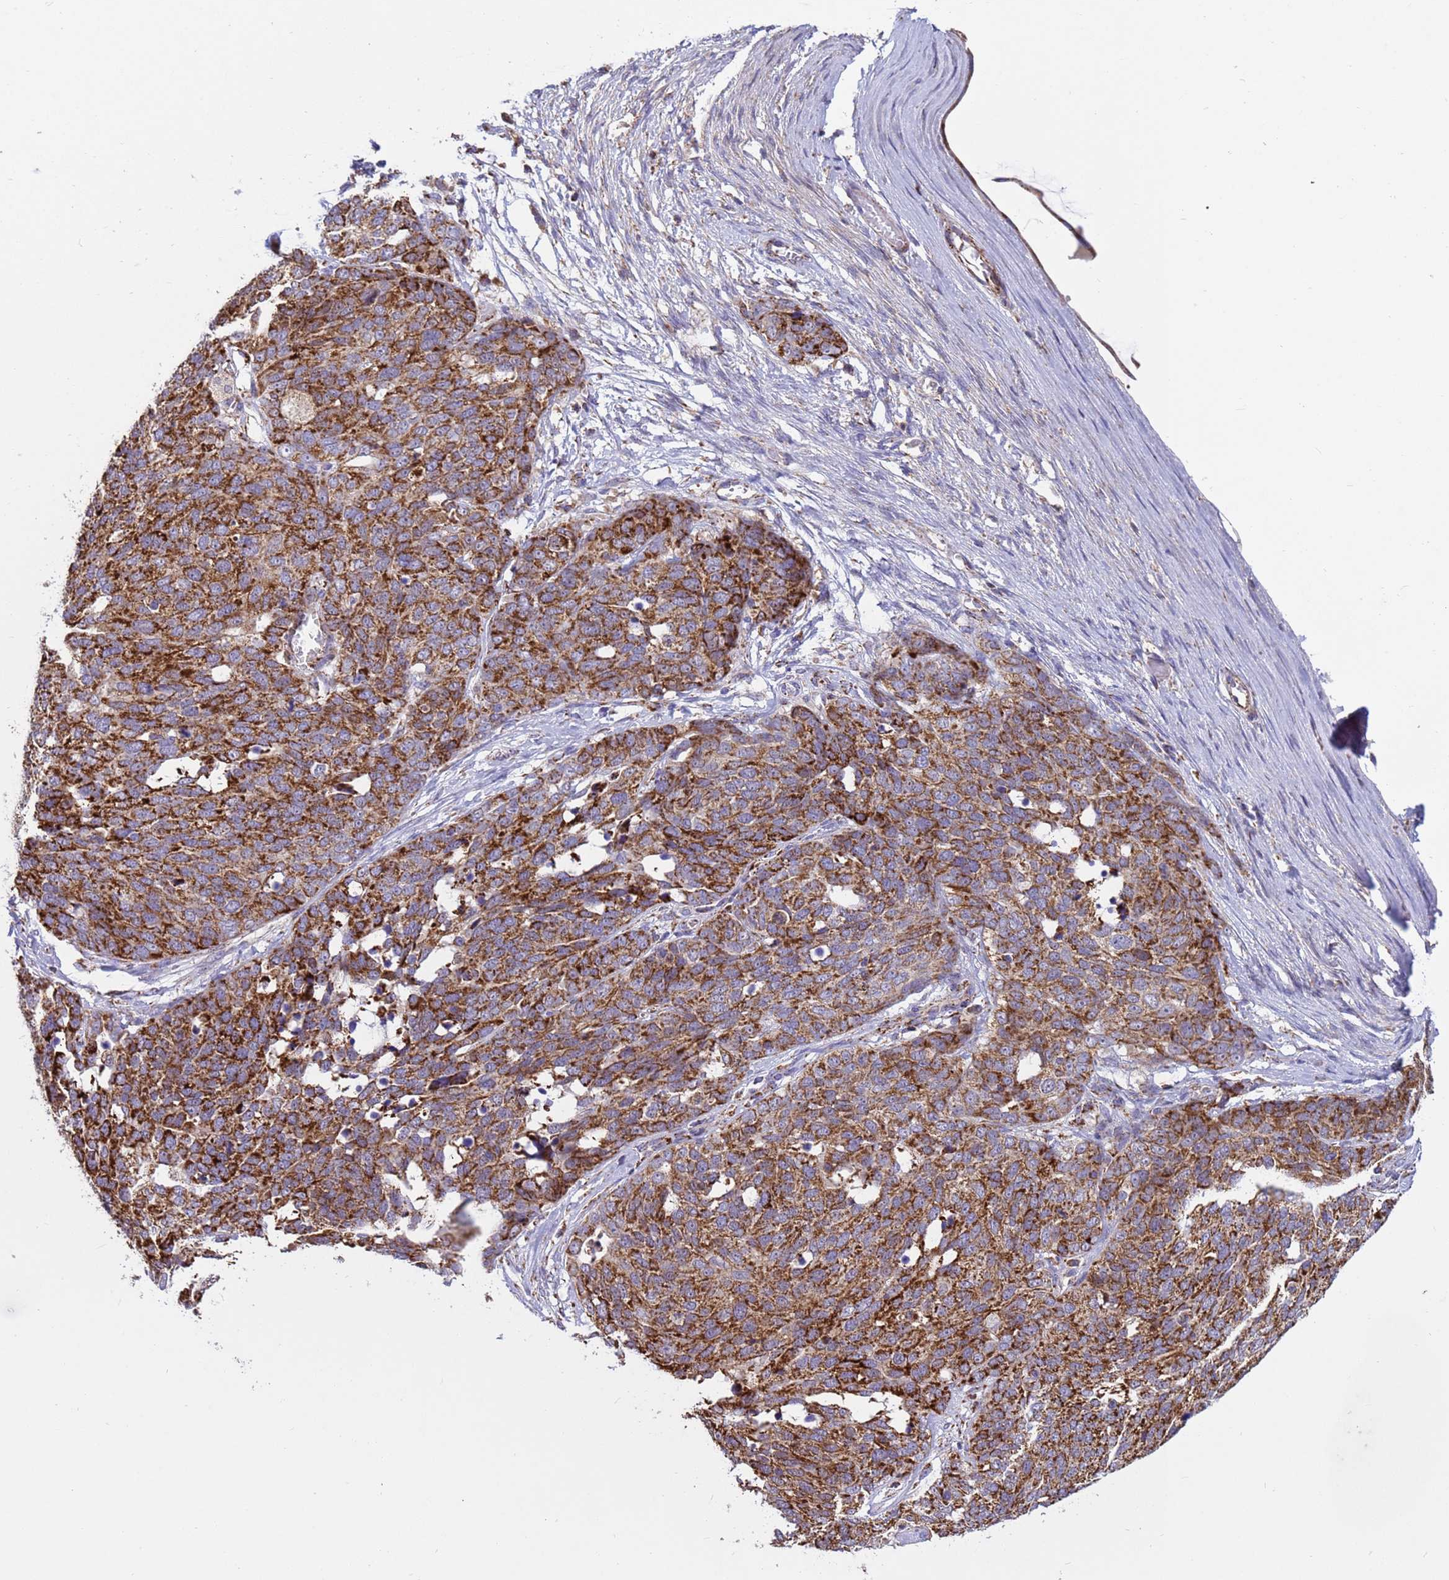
{"staining": {"intensity": "strong", "quantity": ">75%", "location": "cytoplasmic/membranous"}, "tissue": "ovarian cancer", "cell_type": "Tumor cells", "image_type": "cancer", "snomed": [{"axis": "morphology", "description": "Cystadenocarcinoma, serous, NOS"}, {"axis": "topography", "description": "Ovary"}], "caption": "Ovarian cancer stained with IHC displays strong cytoplasmic/membranous staining in about >75% of tumor cells.", "gene": "TUBGCP3", "patient": {"sex": "female", "age": 44}}